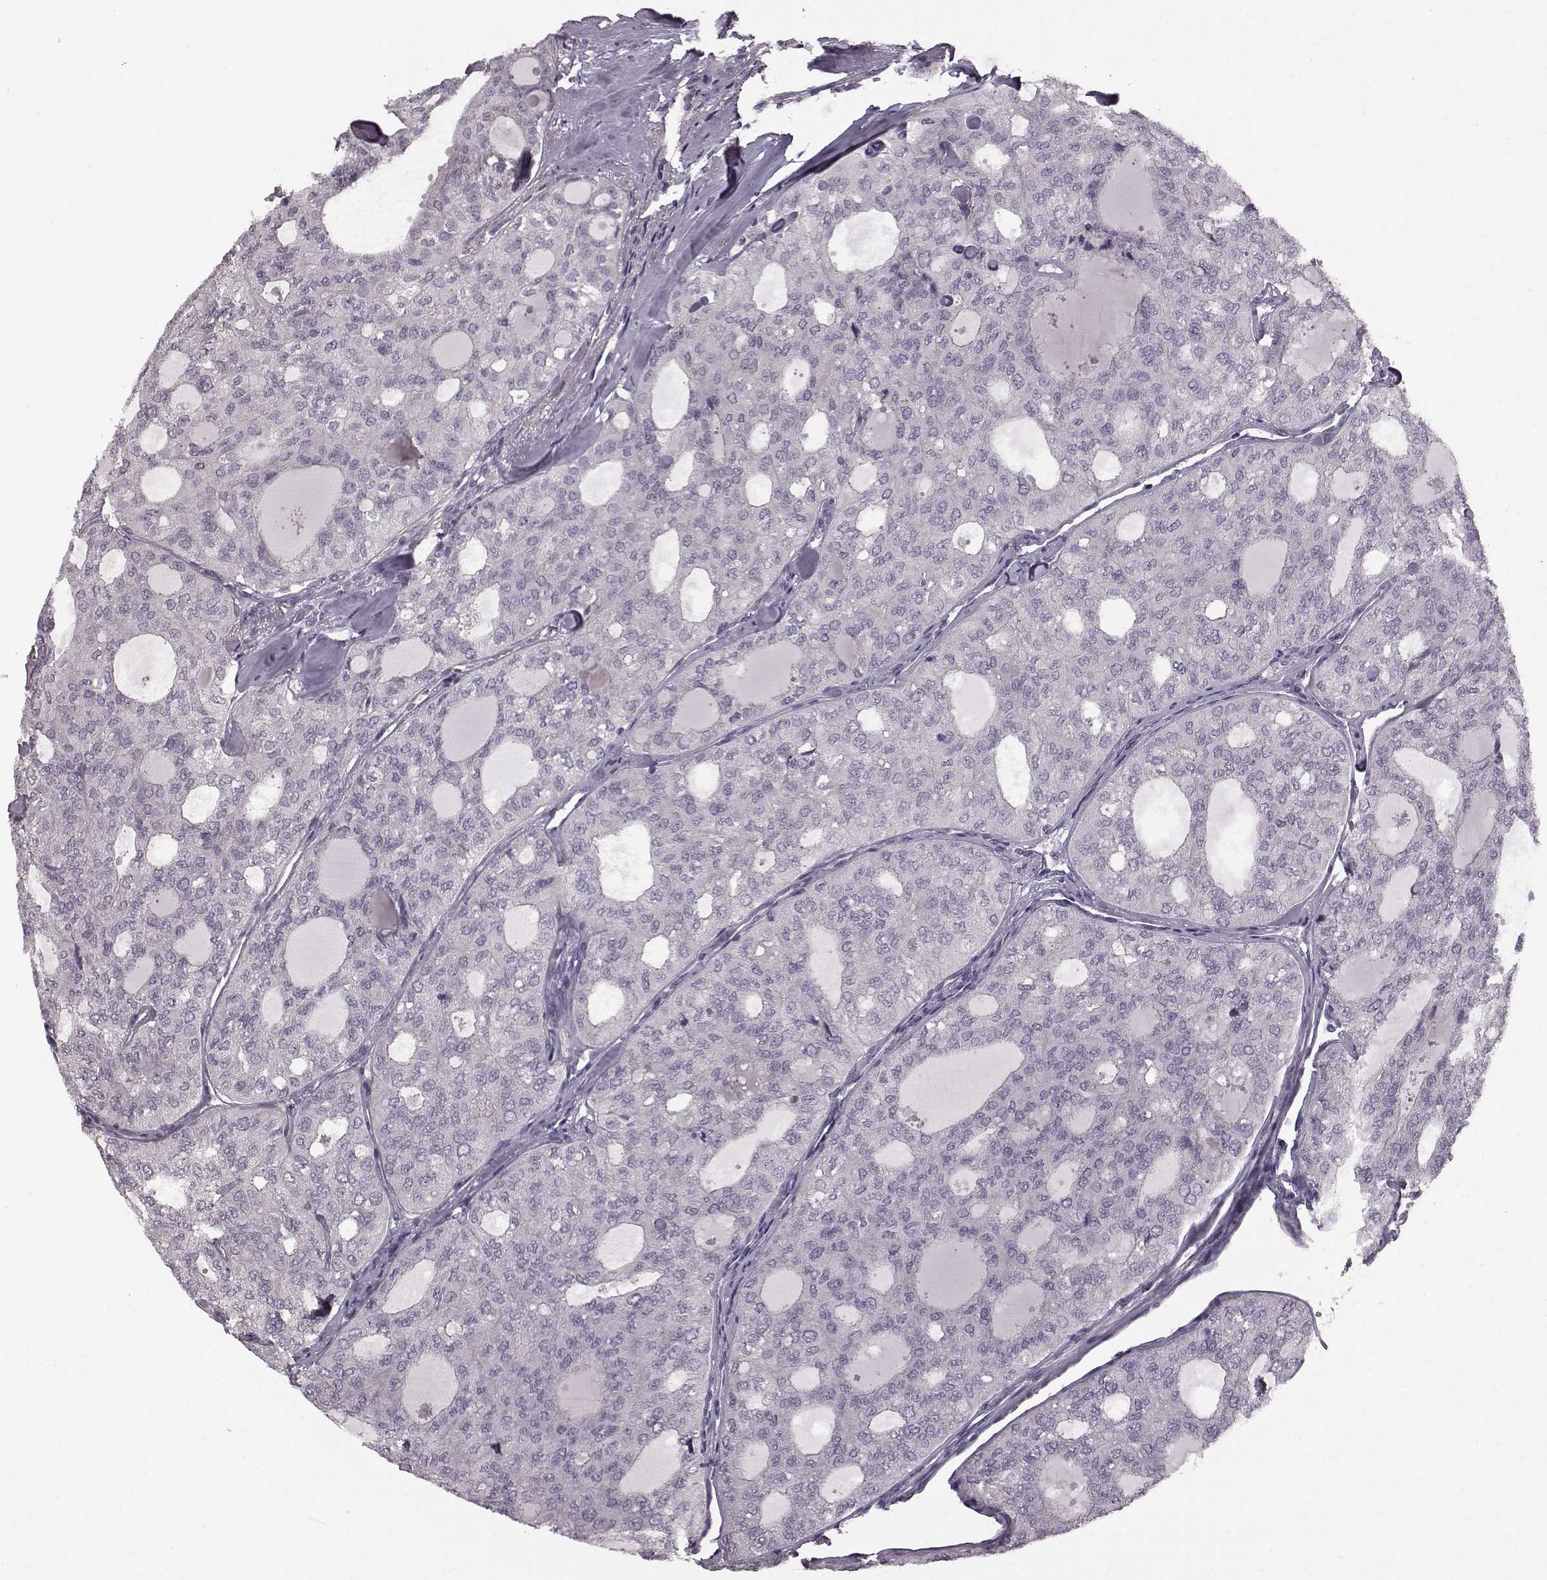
{"staining": {"intensity": "negative", "quantity": "none", "location": "none"}, "tissue": "thyroid cancer", "cell_type": "Tumor cells", "image_type": "cancer", "snomed": [{"axis": "morphology", "description": "Follicular adenoma carcinoma, NOS"}, {"axis": "topography", "description": "Thyroid gland"}], "caption": "A photomicrograph of thyroid follicular adenoma carcinoma stained for a protein displays no brown staining in tumor cells.", "gene": "GRK1", "patient": {"sex": "male", "age": 75}}